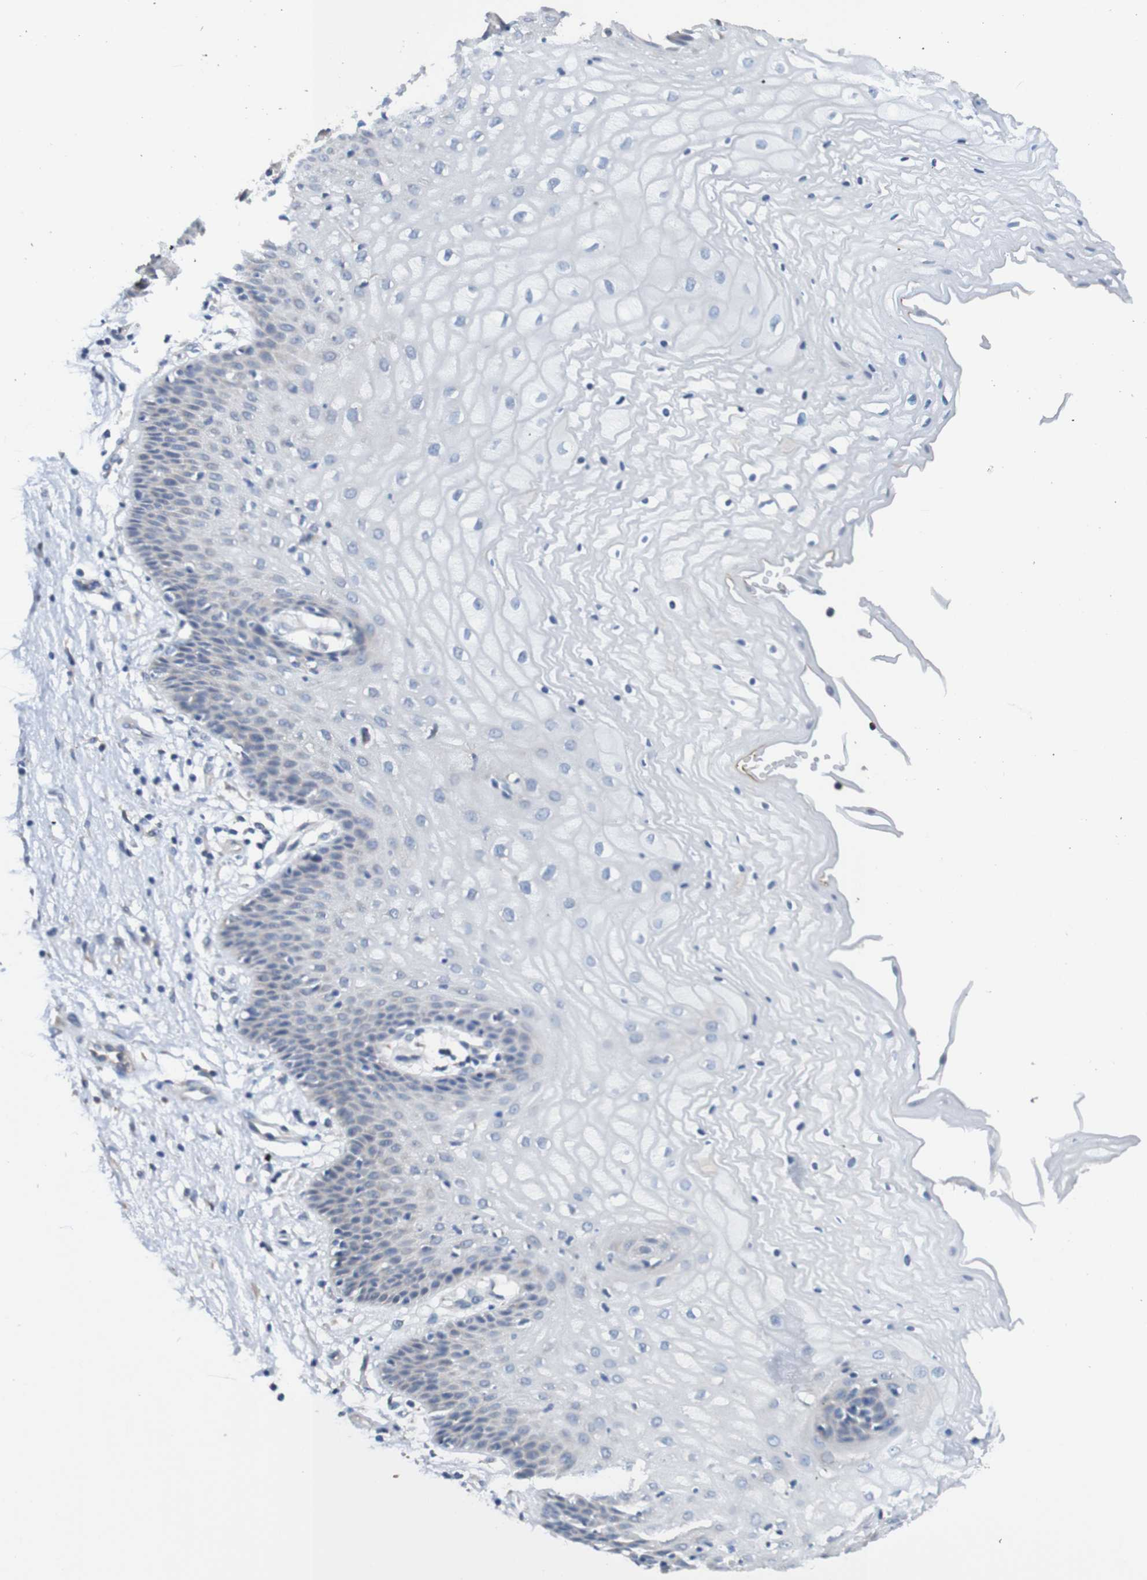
{"staining": {"intensity": "negative", "quantity": "none", "location": "none"}, "tissue": "vagina", "cell_type": "Squamous epithelial cells", "image_type": "normal", "snomed": [{"axis": "morphology", "description": "Normal tissue, NOS"}, {"axis": "topography", "description": "Vagina"}], "caption": "The IHC micrograph has no significant positivity in squamous epithelial cells of vagina. (DAB (3,3'-diaminobenzidine) immunohistochemistry (IHC), high magnification).", "gene": "FIBP", "patient": {"sex": "female", "age": 34}}